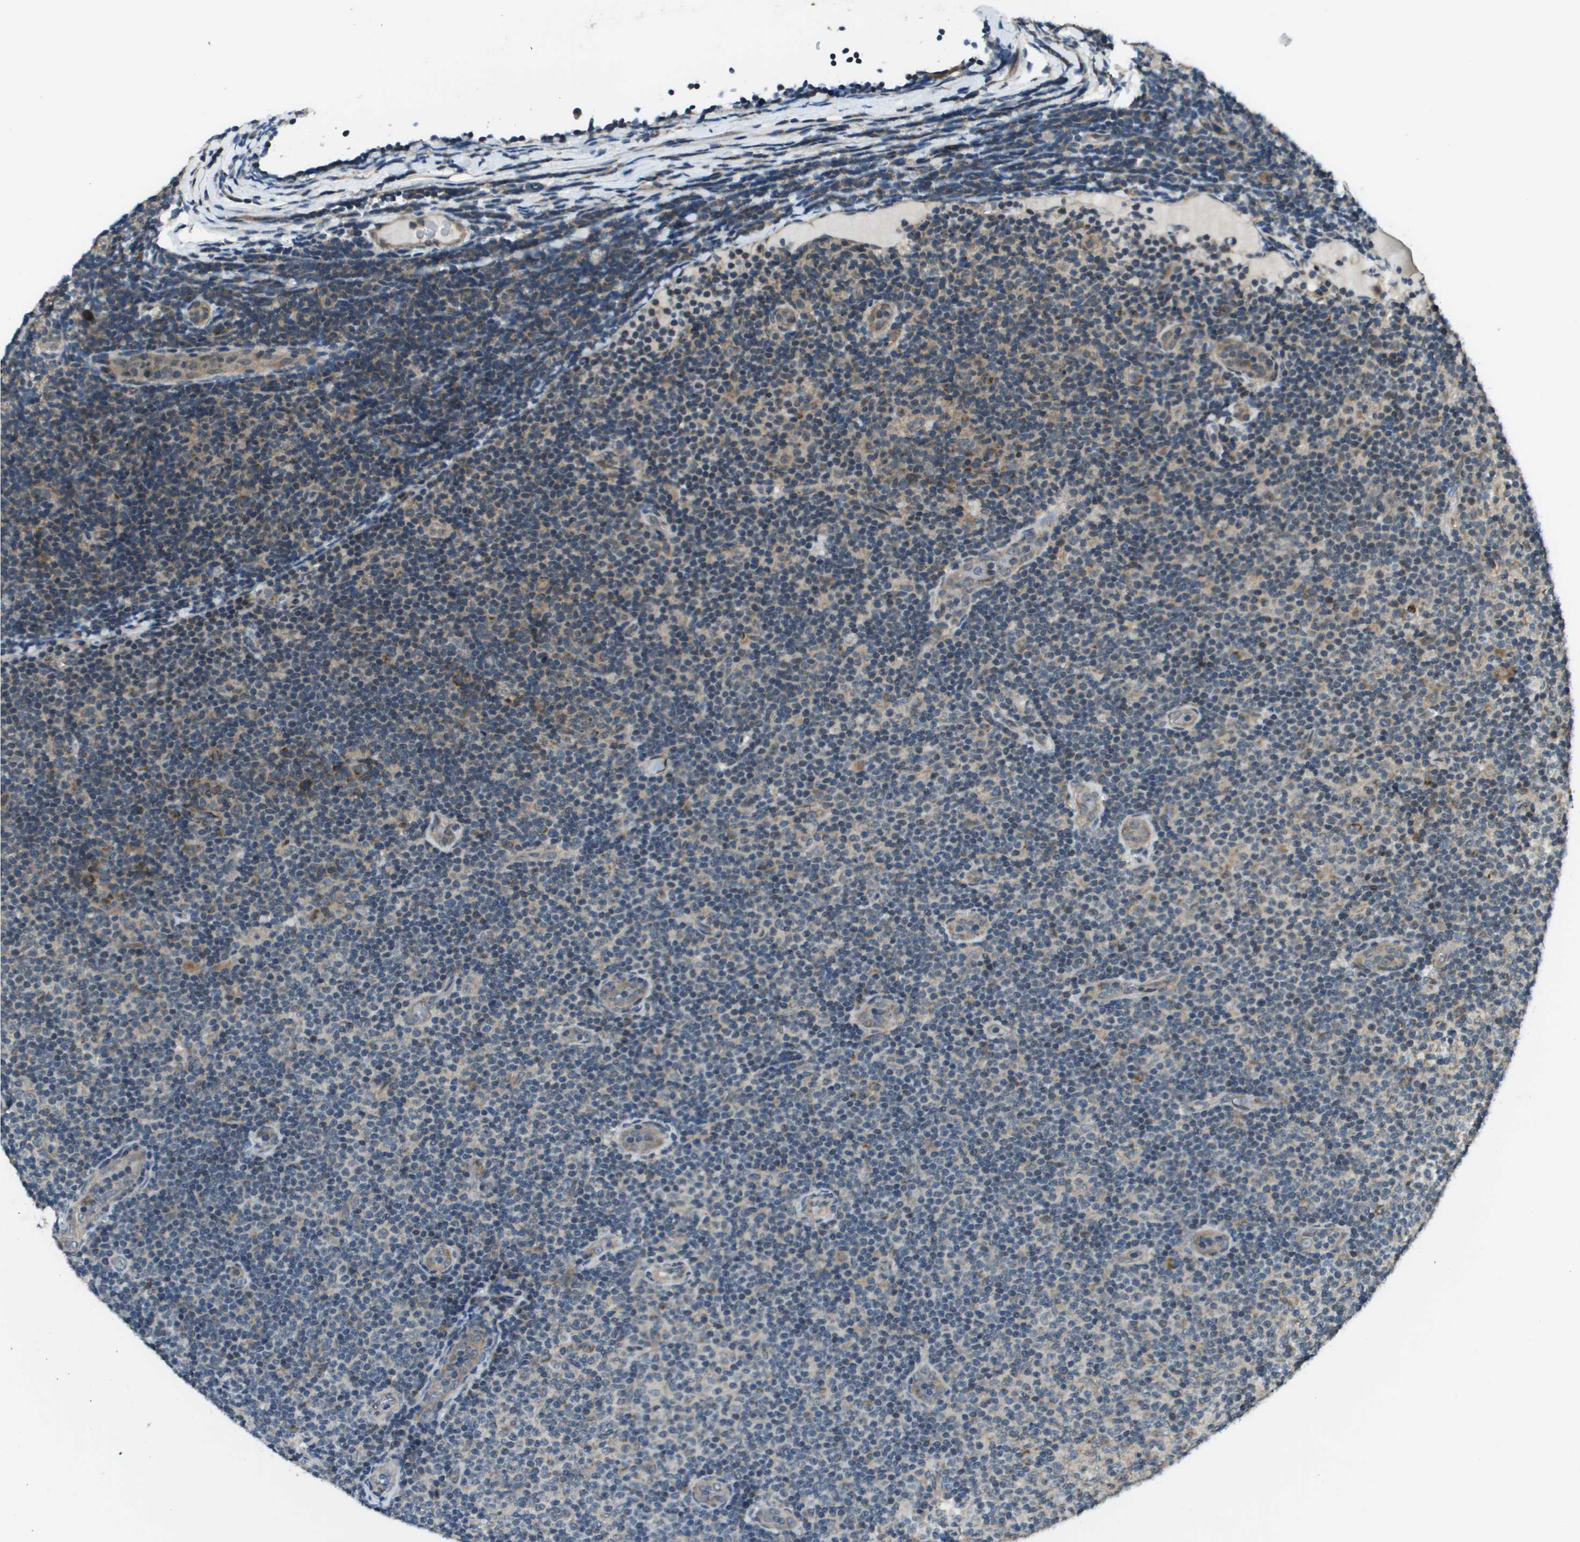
{"staining": {"intensity": "moderate", "quantity": "<25%", "location": "cytoplasmic/membranous"}, "tissue": "lymphoma", "cell_type": "Tumor cells", "image_type": "cancer", "snomed": [{"axis": "morphology", "description": "Malignant lymphoma, non-Hodgkin's type, Low grade"}, {"axis": "topography", "description": "Lymph node"}], "caption": "This is an image of immunohistochemistry staining of lymphoma, which shows moderate positivity in the cytoplasmic/membranous of tumor cells.", "gene": "PPFIA1", "patient": {"sex": "male", "age": 83}}